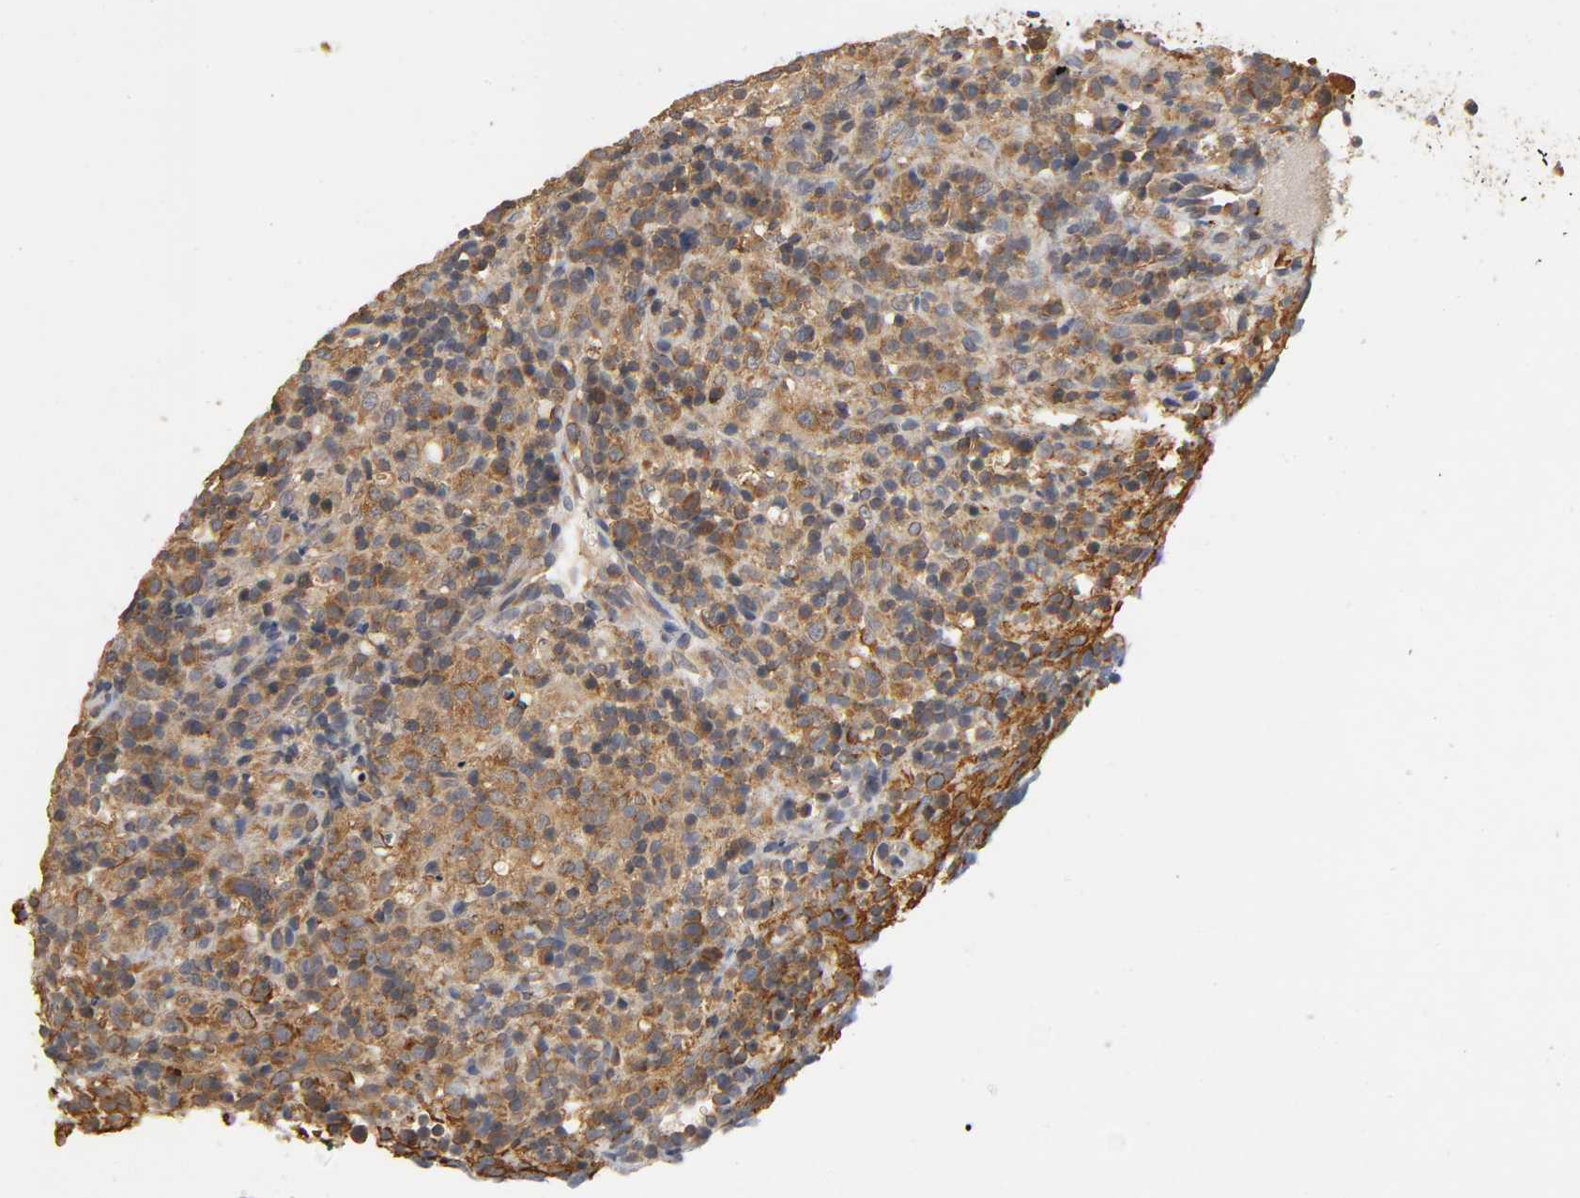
{"staining": {"intensity": "moderate", "quantity": ">75%", "location": "cytoplasmic/membranous"}, "tissue": "lymphoma", "cell_type": "Tumor cells", "image_type": "cancer", "snomed": [{"axis": "morphology", "description": "Malignant lymphoma, non-Hodgkin's type, High grade"}, {"axis": "topography", "description": "Lymph node"}], "caption": "High-grade malignant lymphoma, non-Hodgkin's type stained with DAB (3,3'-diaminobenzidine) immunohistochemistry (IHC) exhibits medium levels of moderate cytoplasmic/membranous staining in about >75% of tumor cells.", "gene": "SCAP", "patient": {"sex": "female", "age": 76}}